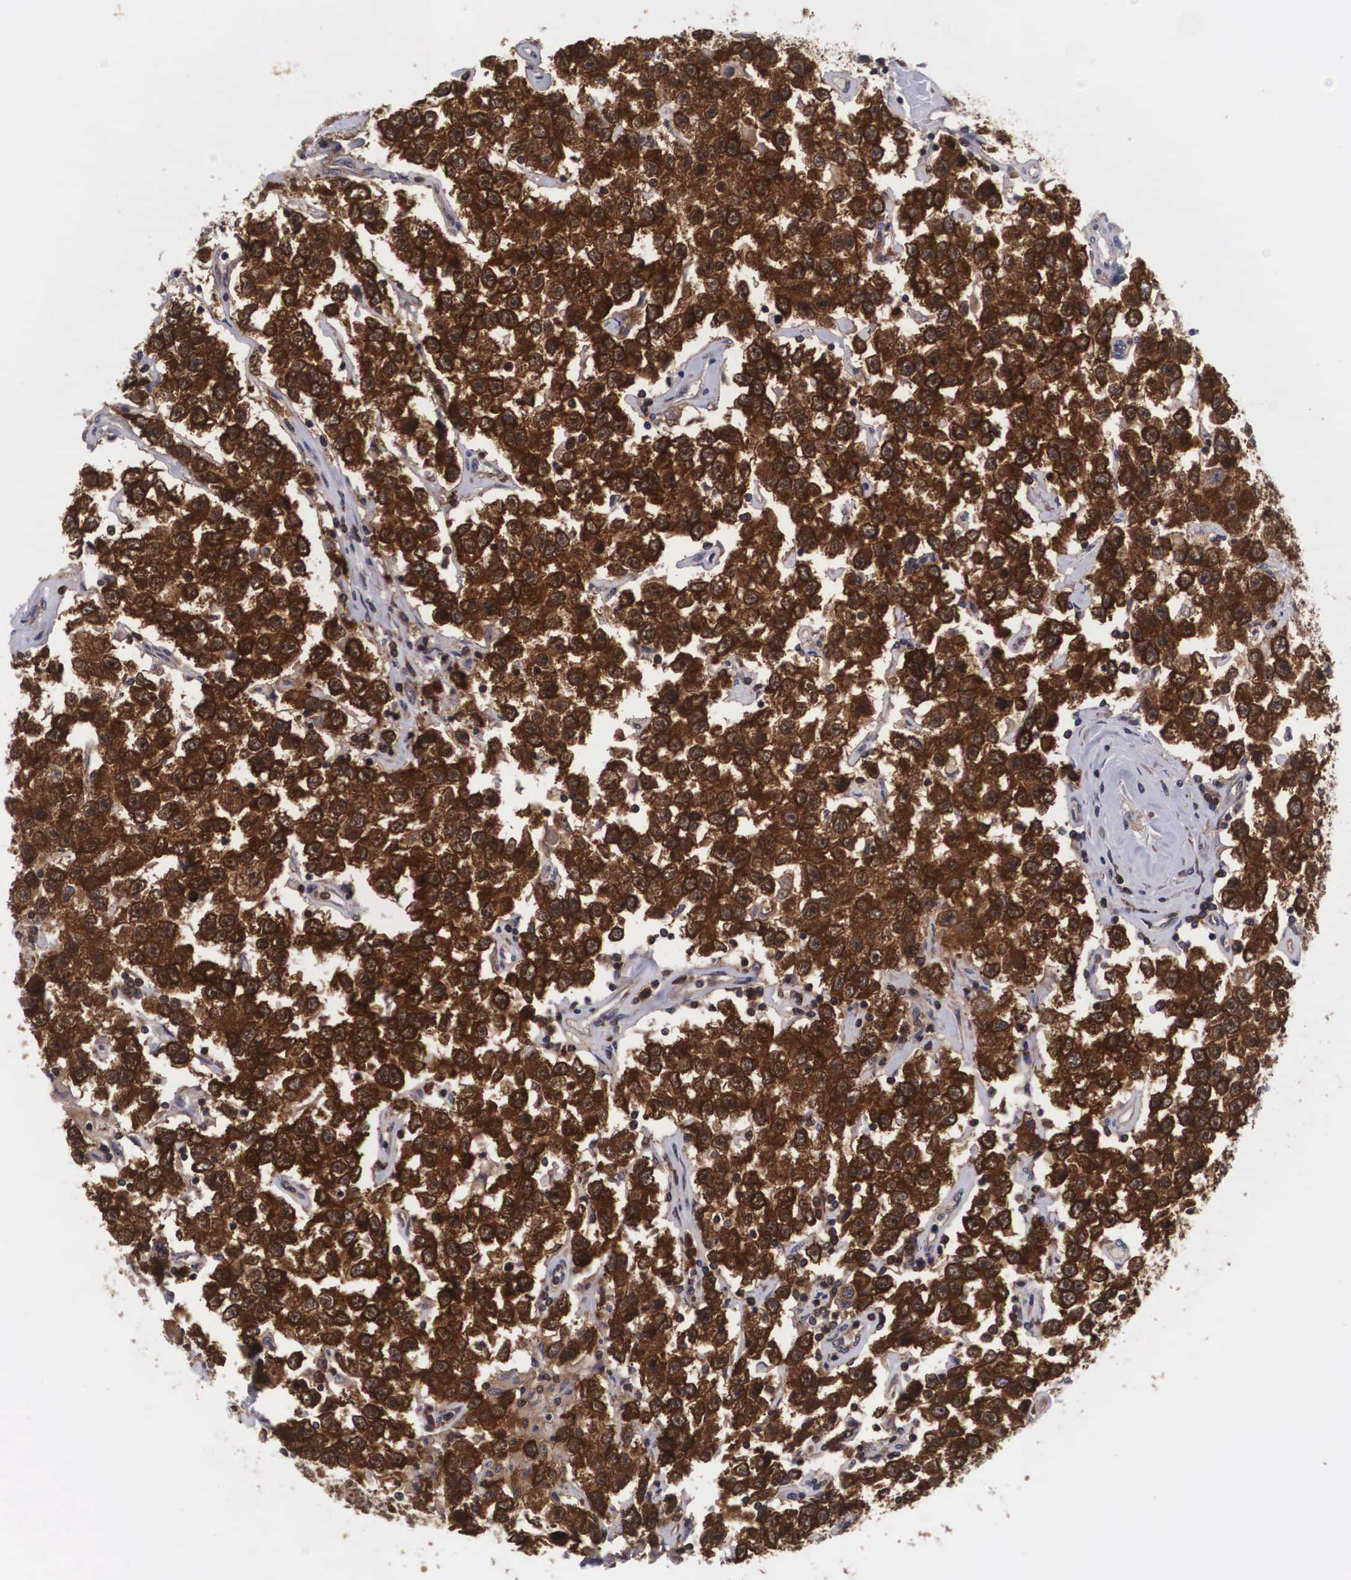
{"staining": {"intensity": "strong", "quantity": ">75%", "location": "cytoplasmic/membranous,nuclear"}, "tissue": "testis cancer", "cell_type": "Tumor cells", "image_type": "cancer", "snomed": [{"axis": "morphology", "description": "Seminoma, NOS"}, {"axis": "topography", "description": "Testis"}], "caption": "Immunohistochemistry (IHC) (DAB (3,3'-diaminobenzidine)) staining of testis cancer demonstrates strong cytoplasmic/membranous and nuclear protein expression in about >75% of tumor cells. Immunohistochemistry stains the protein in brown and the nuclei are stained blue.", "gene": "ADSL", "patient": {"sex": "male", "age": 52}}